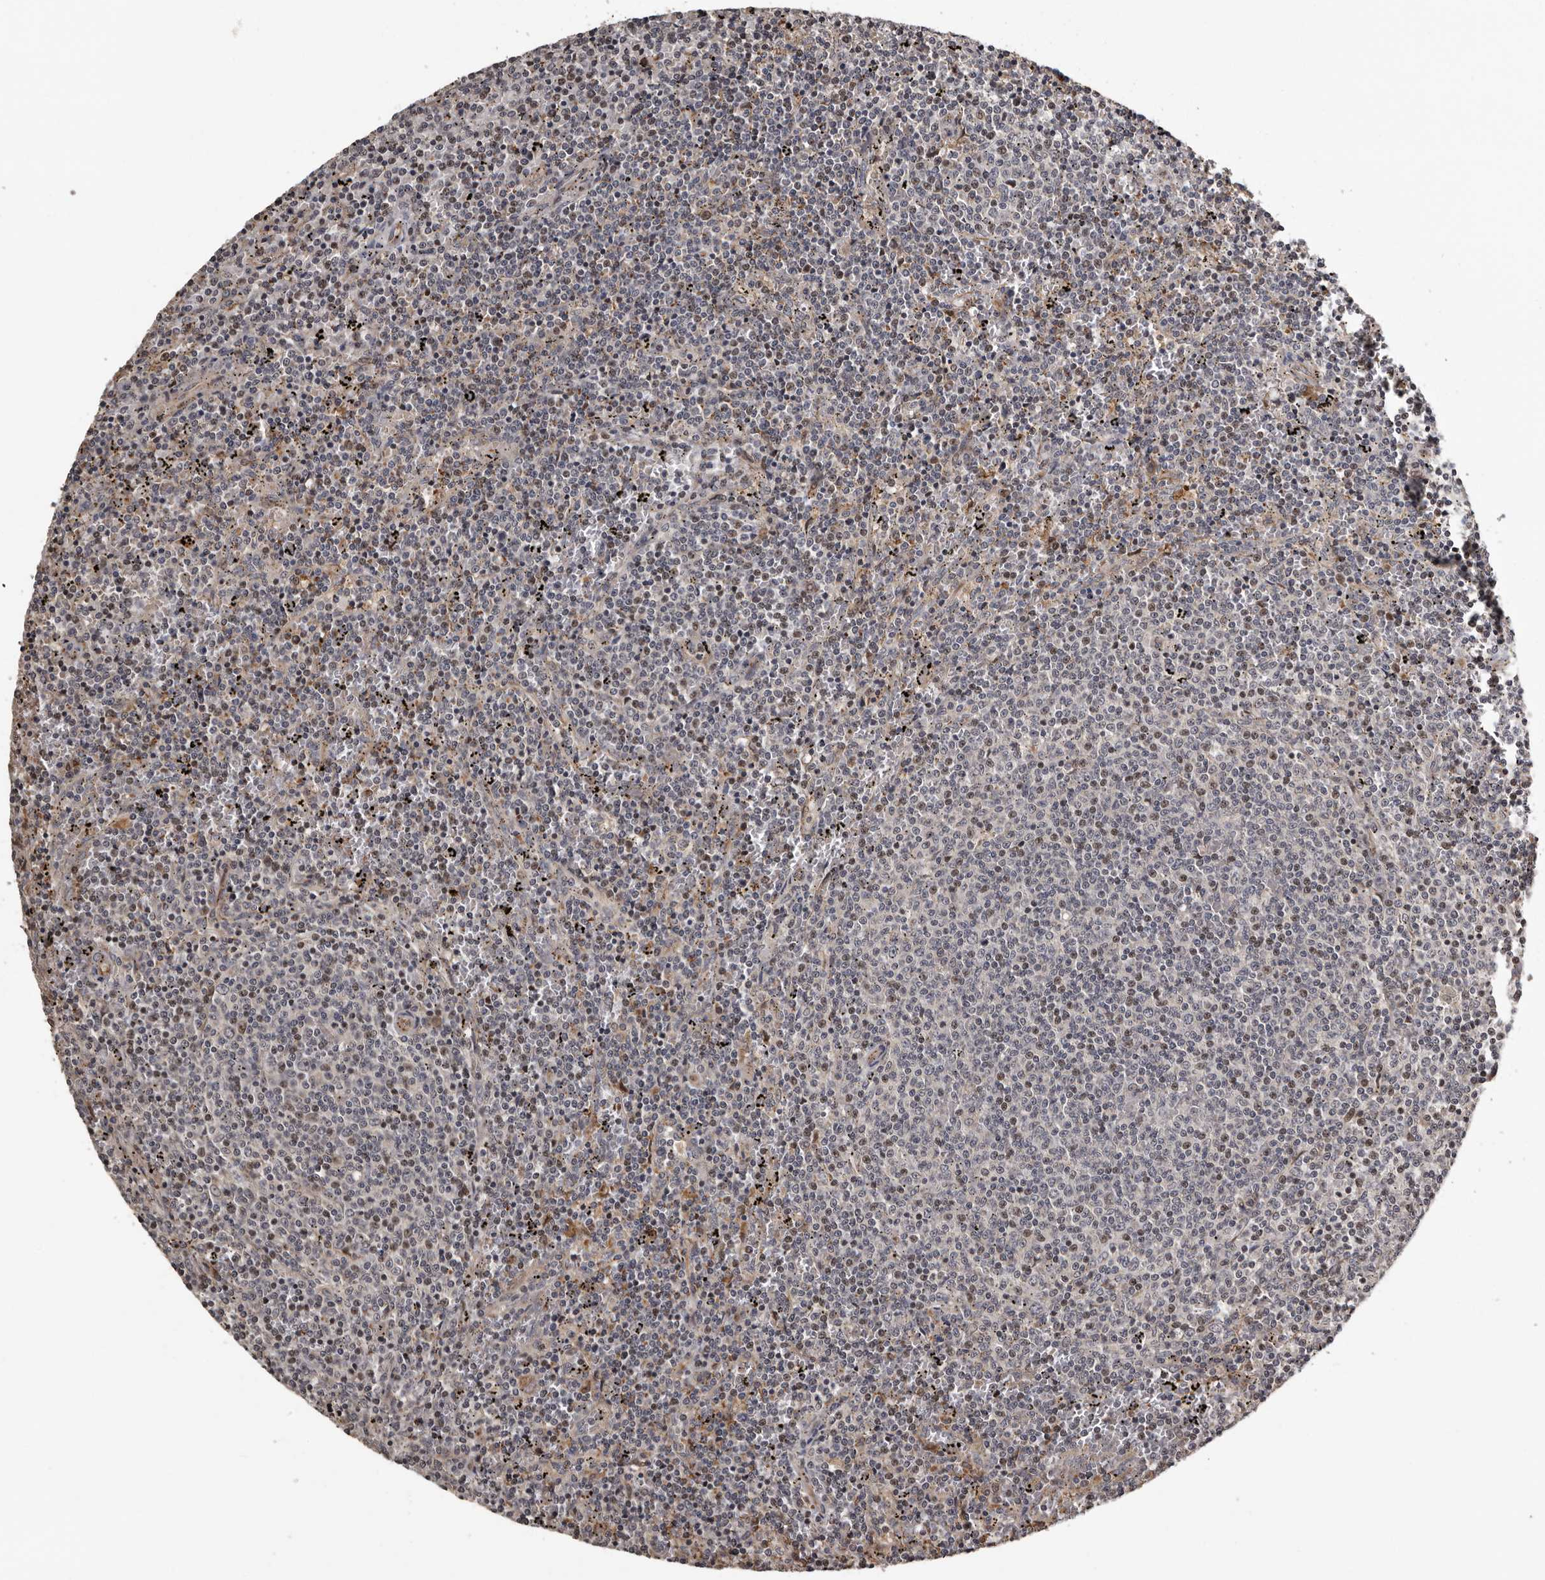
{"staining": {"intensity": "negative", "quantity": "none", "location": "none"}, "tissue": "lymphoma", "cell_type": "Tumor cells", "image_type": "cancer", "snomed": [{"axis": "morphology", "description": "Malignant lymphoma, non-Hodgkin's type, Low grade"}, {"axis": "topography", "description": "Spleen"}], "caption": "Lymphoma was stained to show a protein in brown. There is no significant positivity in tumor cells.", "gene": "SERTAD4", "patient": {"sex": "female", "age": 50}}